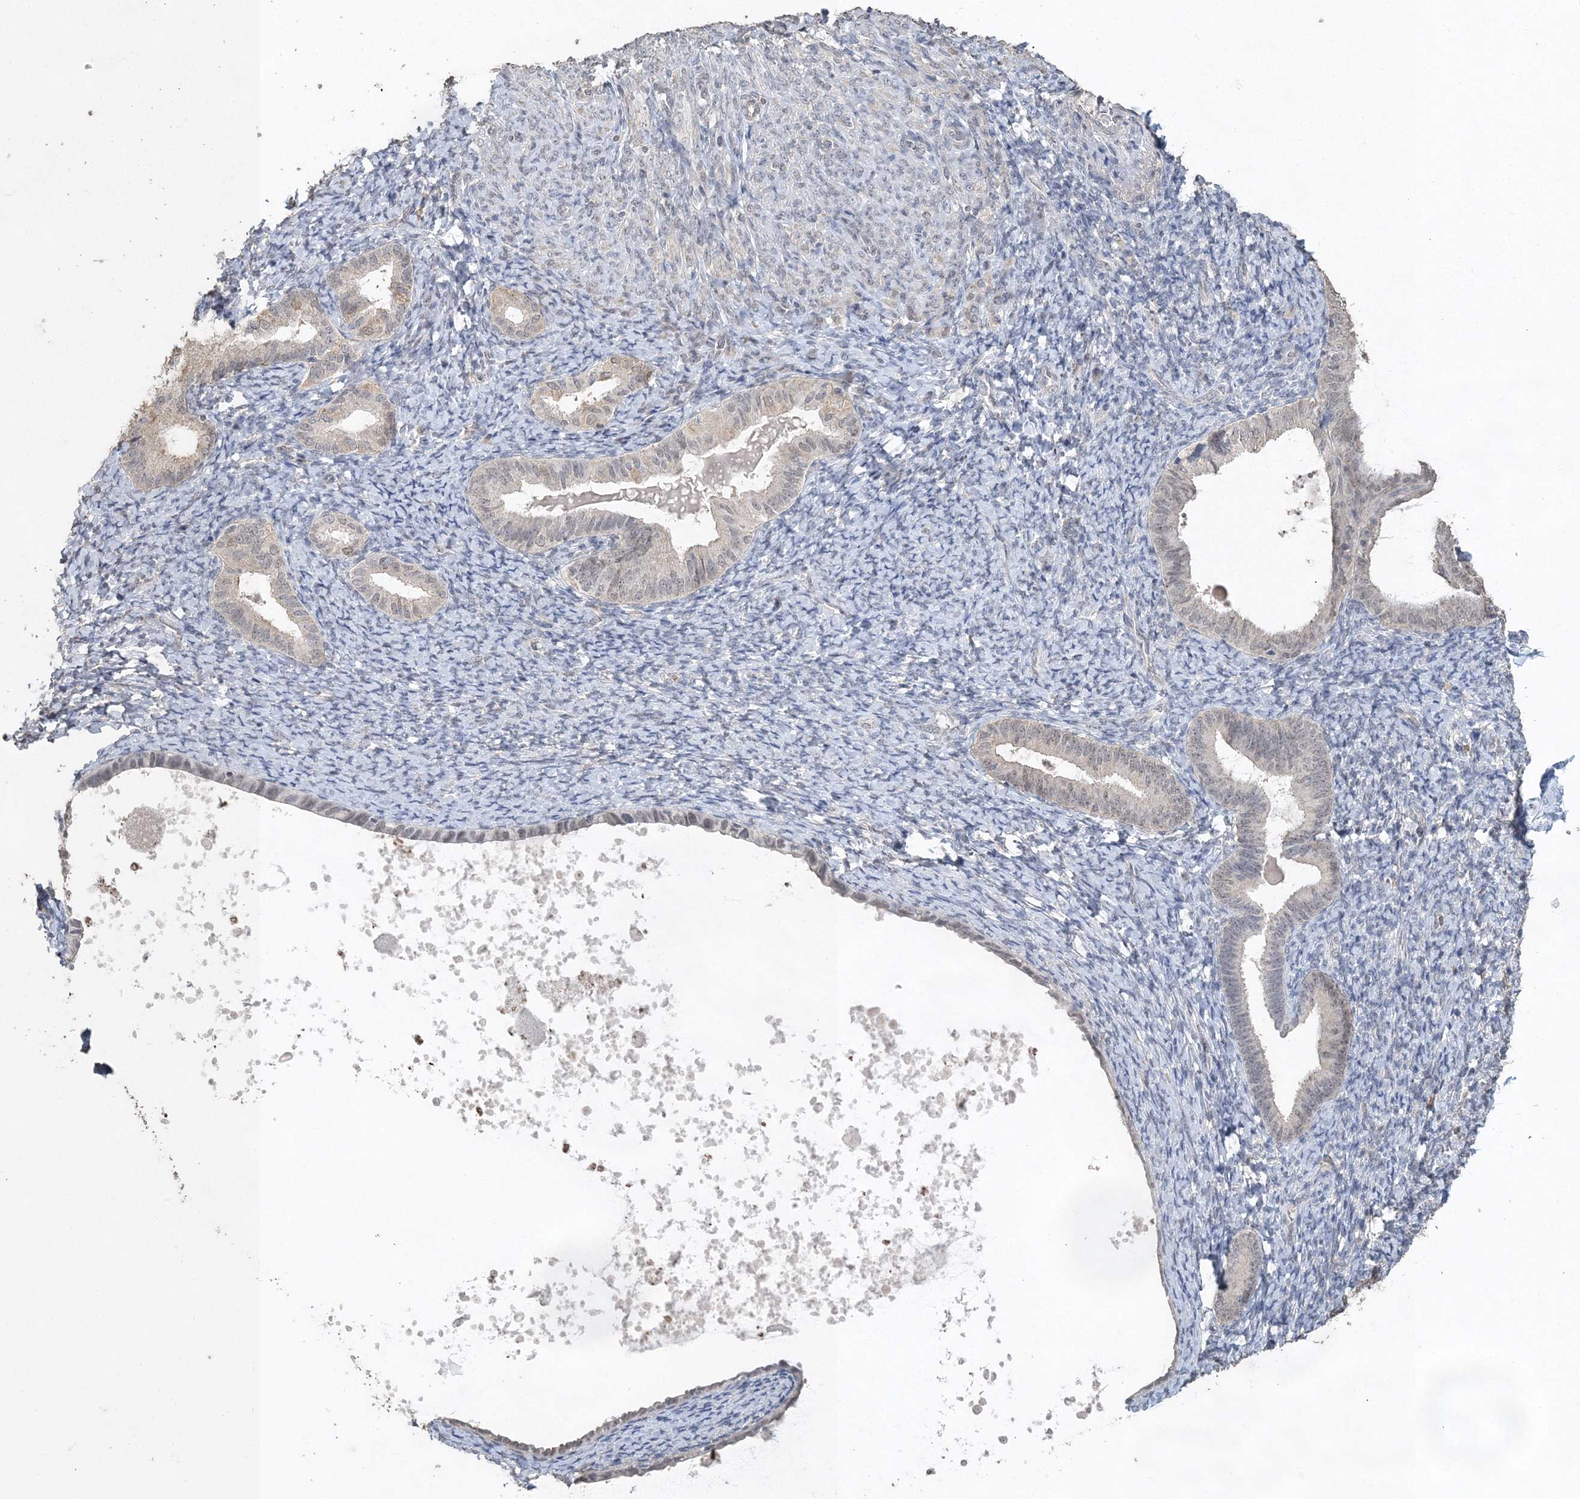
{"staining": {"intensity": "negative", "quantity": "none", "location": "none"}, "tissue": "endometrium", "cell_type": "Cells in endometrial stroma", "image_type": "normal", "snomed": [{"axis": "morphology", "description": "Normal tissue, NOS"}, {"axis": "topography", "description": "Endometrium"}], "caption": "Human endometrium stained for a protein using immunohistochemistry (IHC) demonstrates no staining in cells in endometrial stroma.", "gene": "UIMC1", "patient": {"sex": "female", "age": 72}}